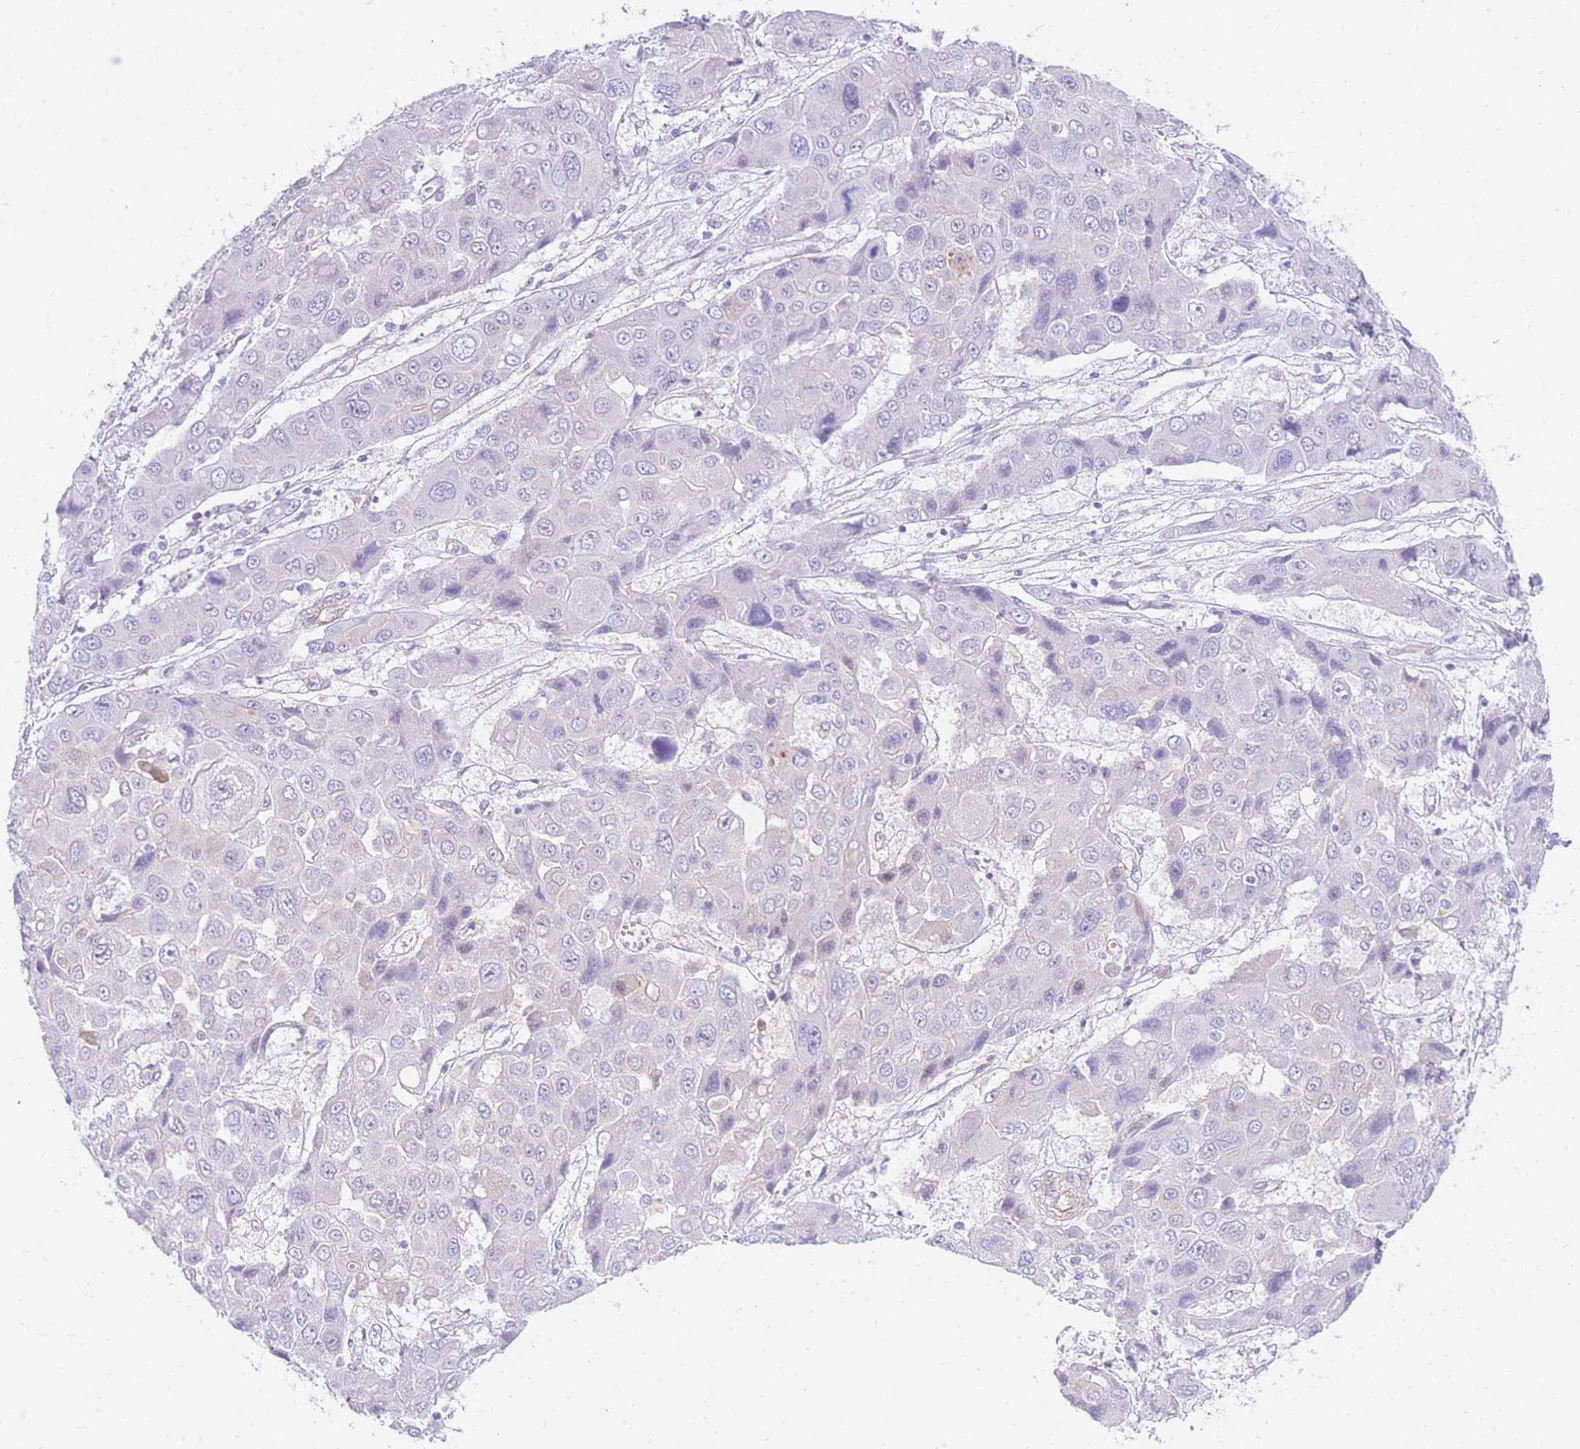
{"staining": {"intensity": "negative", "quantity": "none", "location": "none"}, "tissue": "liver cancer", "cell_type": "Tumor cells", "image_type": "cancer", "snomed": [{"axis": "morphology", "description": "Cholangiocarcinoma"}, {"axis": "topography", "description": "Liver"}], "caption": "Tumor cells are negative for protein expression in human cholangiocarcinoma (liver). The staining was performed using DAB to visualize the protein expression in brown, while the nuclei were stained in blue with hematoxylin (Magnification: 20x).", "gene": "SRSF12", "patient": {"sex": "male", "age": 67}}